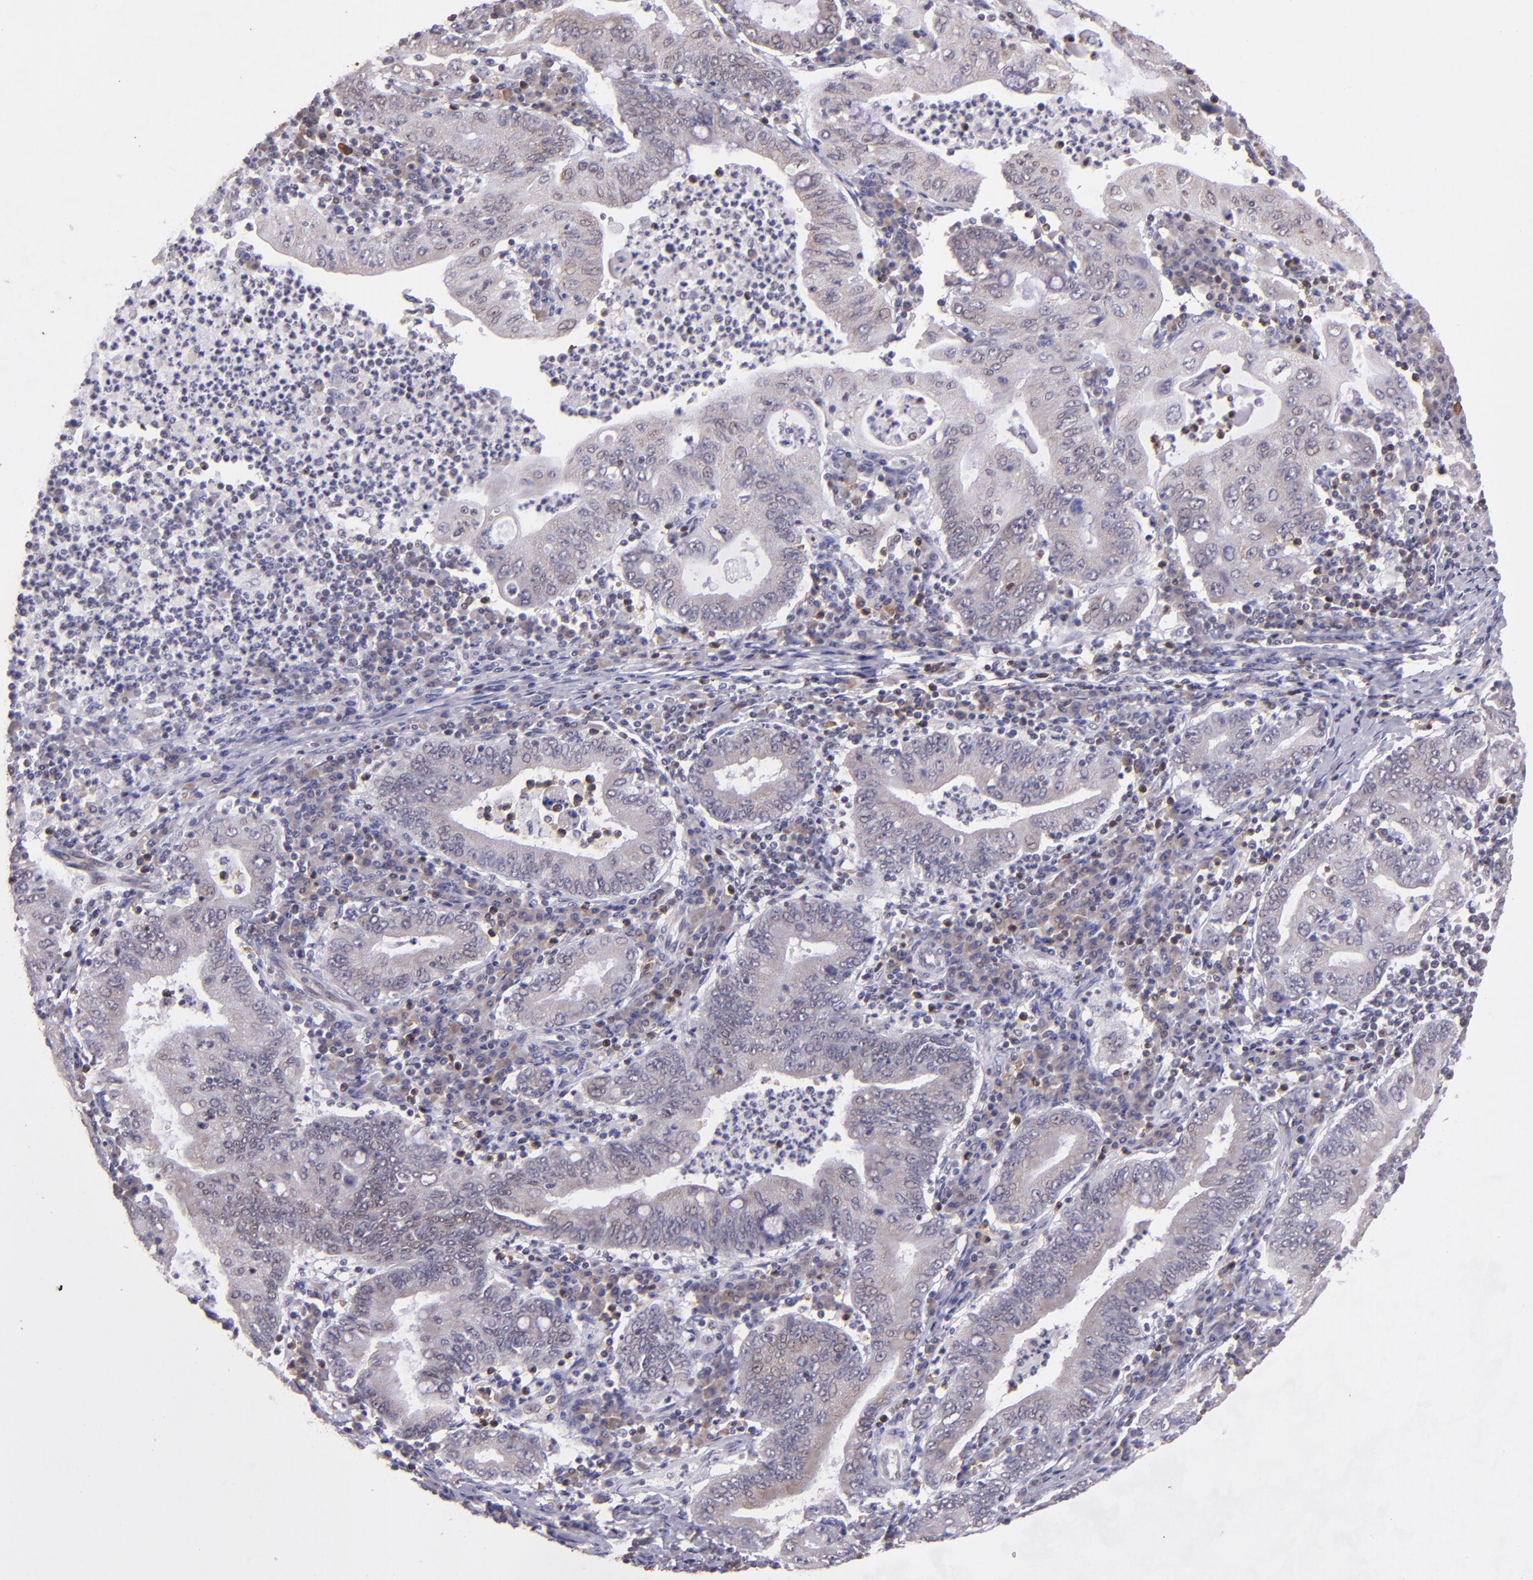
{"staining": {"intensity": "weak", "quantity": ">75%", "location": "cytoplasmic/membranous"}, "tissue": "stomach cancer", "cell_type": "Tumor cells", "image_type": "cancer", "snomed": [{"axis": "morphology", "description": "Normal tissue, NOS"}, {"axis": "morphology", "description": "Adenocarcinoma, NOS"}, {"axis": "topography", "description": "Esophagus"}, {"axis": "topography", "description": "Stomach, upper"}, {"axis": "topography", "description": "Peripheral nerve tissue"}], "caption": "Brown immunohistochemical staining in stomach adenocarcinoma demonstrates weak cytoplasmic/membranous staining in about >75% of tumor cells.", "gene": "ELF1", "patient": {"sex": "male", "age": 62}}